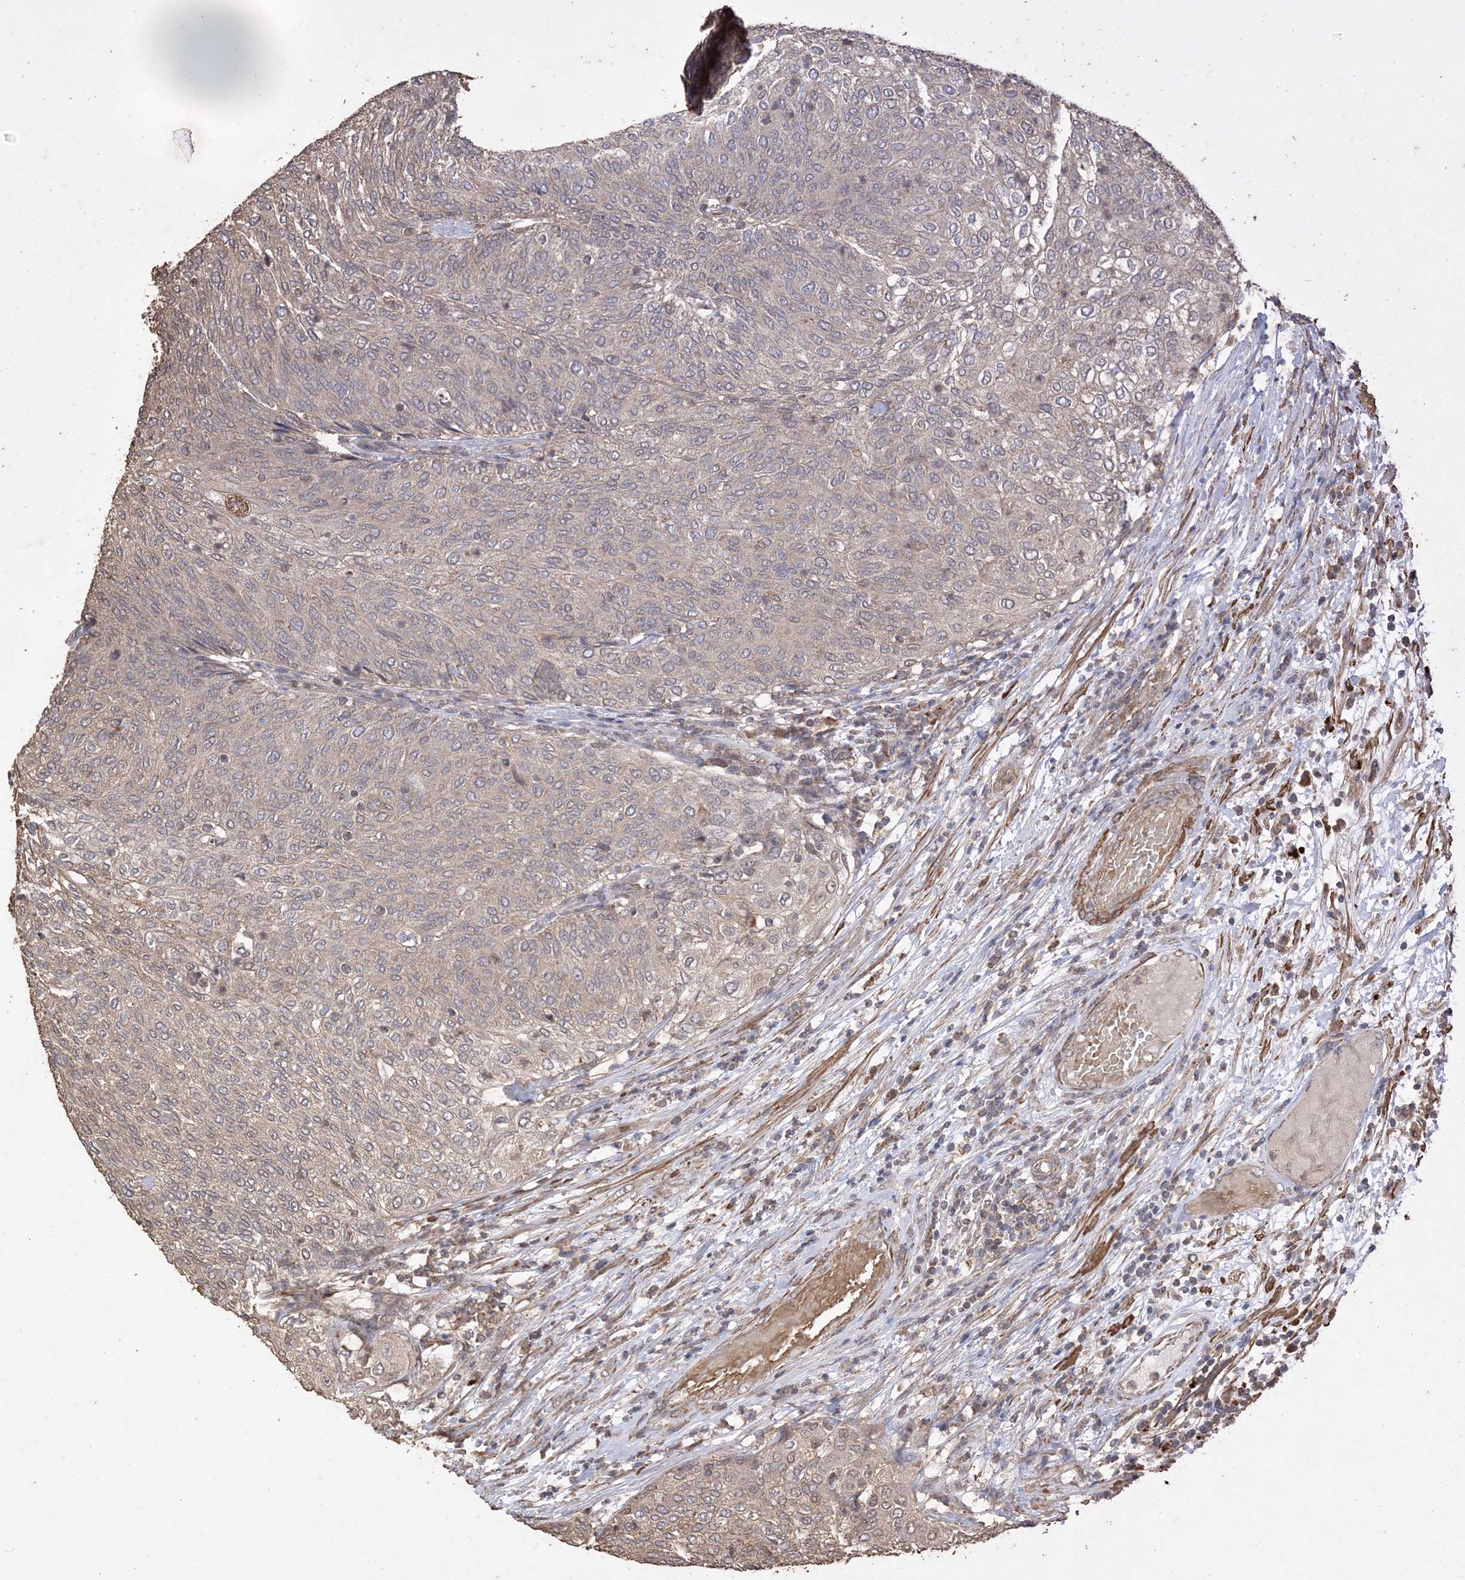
{"staining": {"intensity": "weak", "quantity": "<25%", "location": "cytoplasmic/membranous"}, "tissue": "urothelial cancer", "cell_type": "Tumor cells", "image_type": "cancer", "snomed": [{"axis": "morphology", "description": "Urothelial carcinoma, Low grade"}, {"axis": "topography", "description": "Urinary bladder"}], "caption": "Tumor cells show no significant positivity in low-grade urothelial carcinoma.", "gene": "HPS4", "patient": {"sex": "female", "age": 79}}